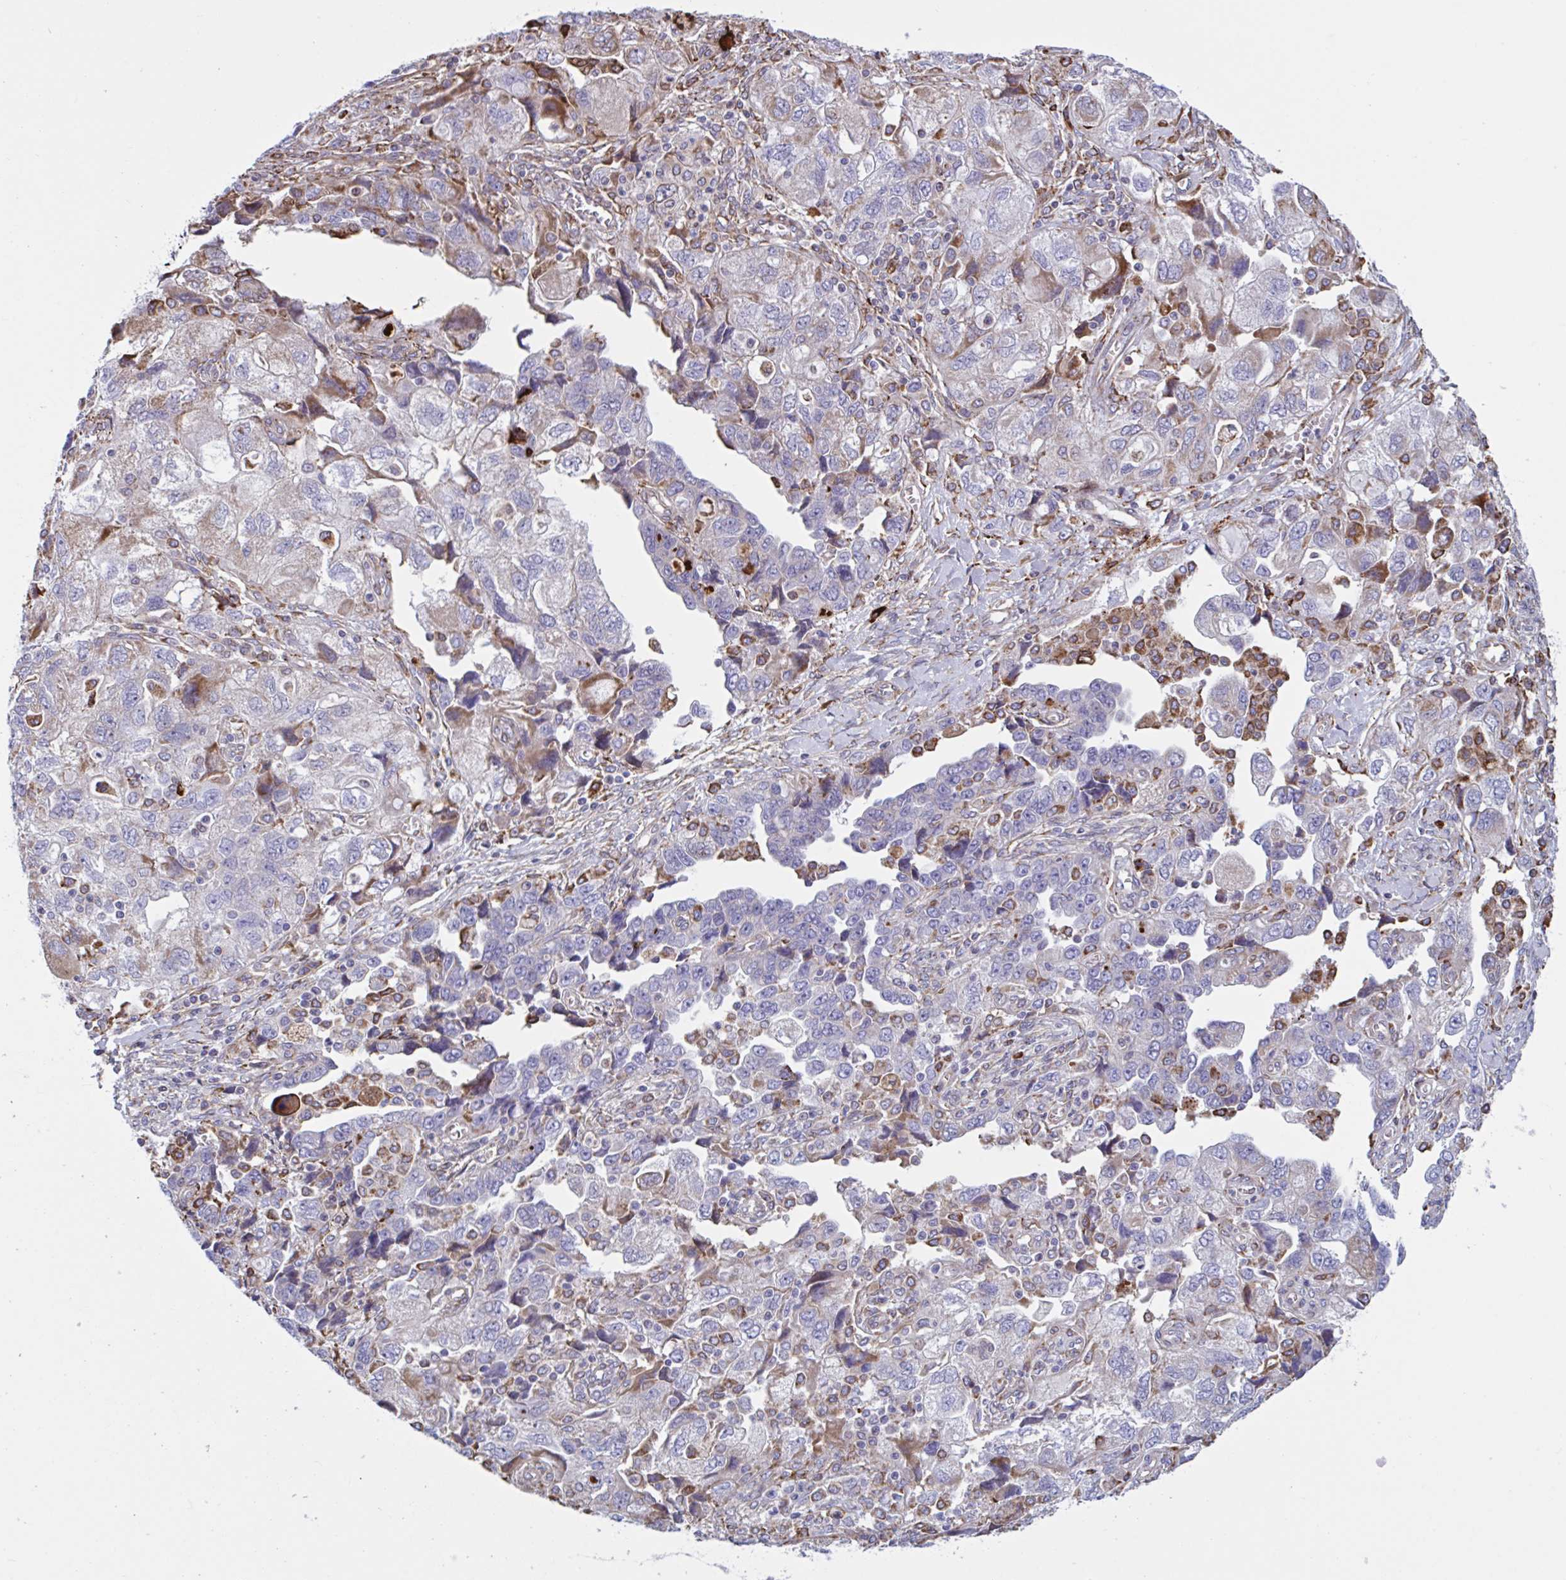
{"staining": {"intensity": "moderate", "quantity": "<25%", "location": "cytoplasmic/membranous"}, "tissue": "ovarian cancer", "cell_type": "Tumor cells", "image_type": "cancer", "snomed": [{"axis": "morphology", "description": "Carcinoma, NOS"}, {"axis": "morphology", "description": "Cystadenocarcinoma, serous, NOS"}, {"axis": "topography", "description": "Ovary"}], "caption": "Serous cystadenocarcinoma (ovarian) tissue shows moderate cytoplasmic/membranous expression in about <25% of tumor cells (Brightfield microscopy of DAB IHC at high magnification).", "gene": "PEAK3", "patient": {"sex": "female", "age": 69}}